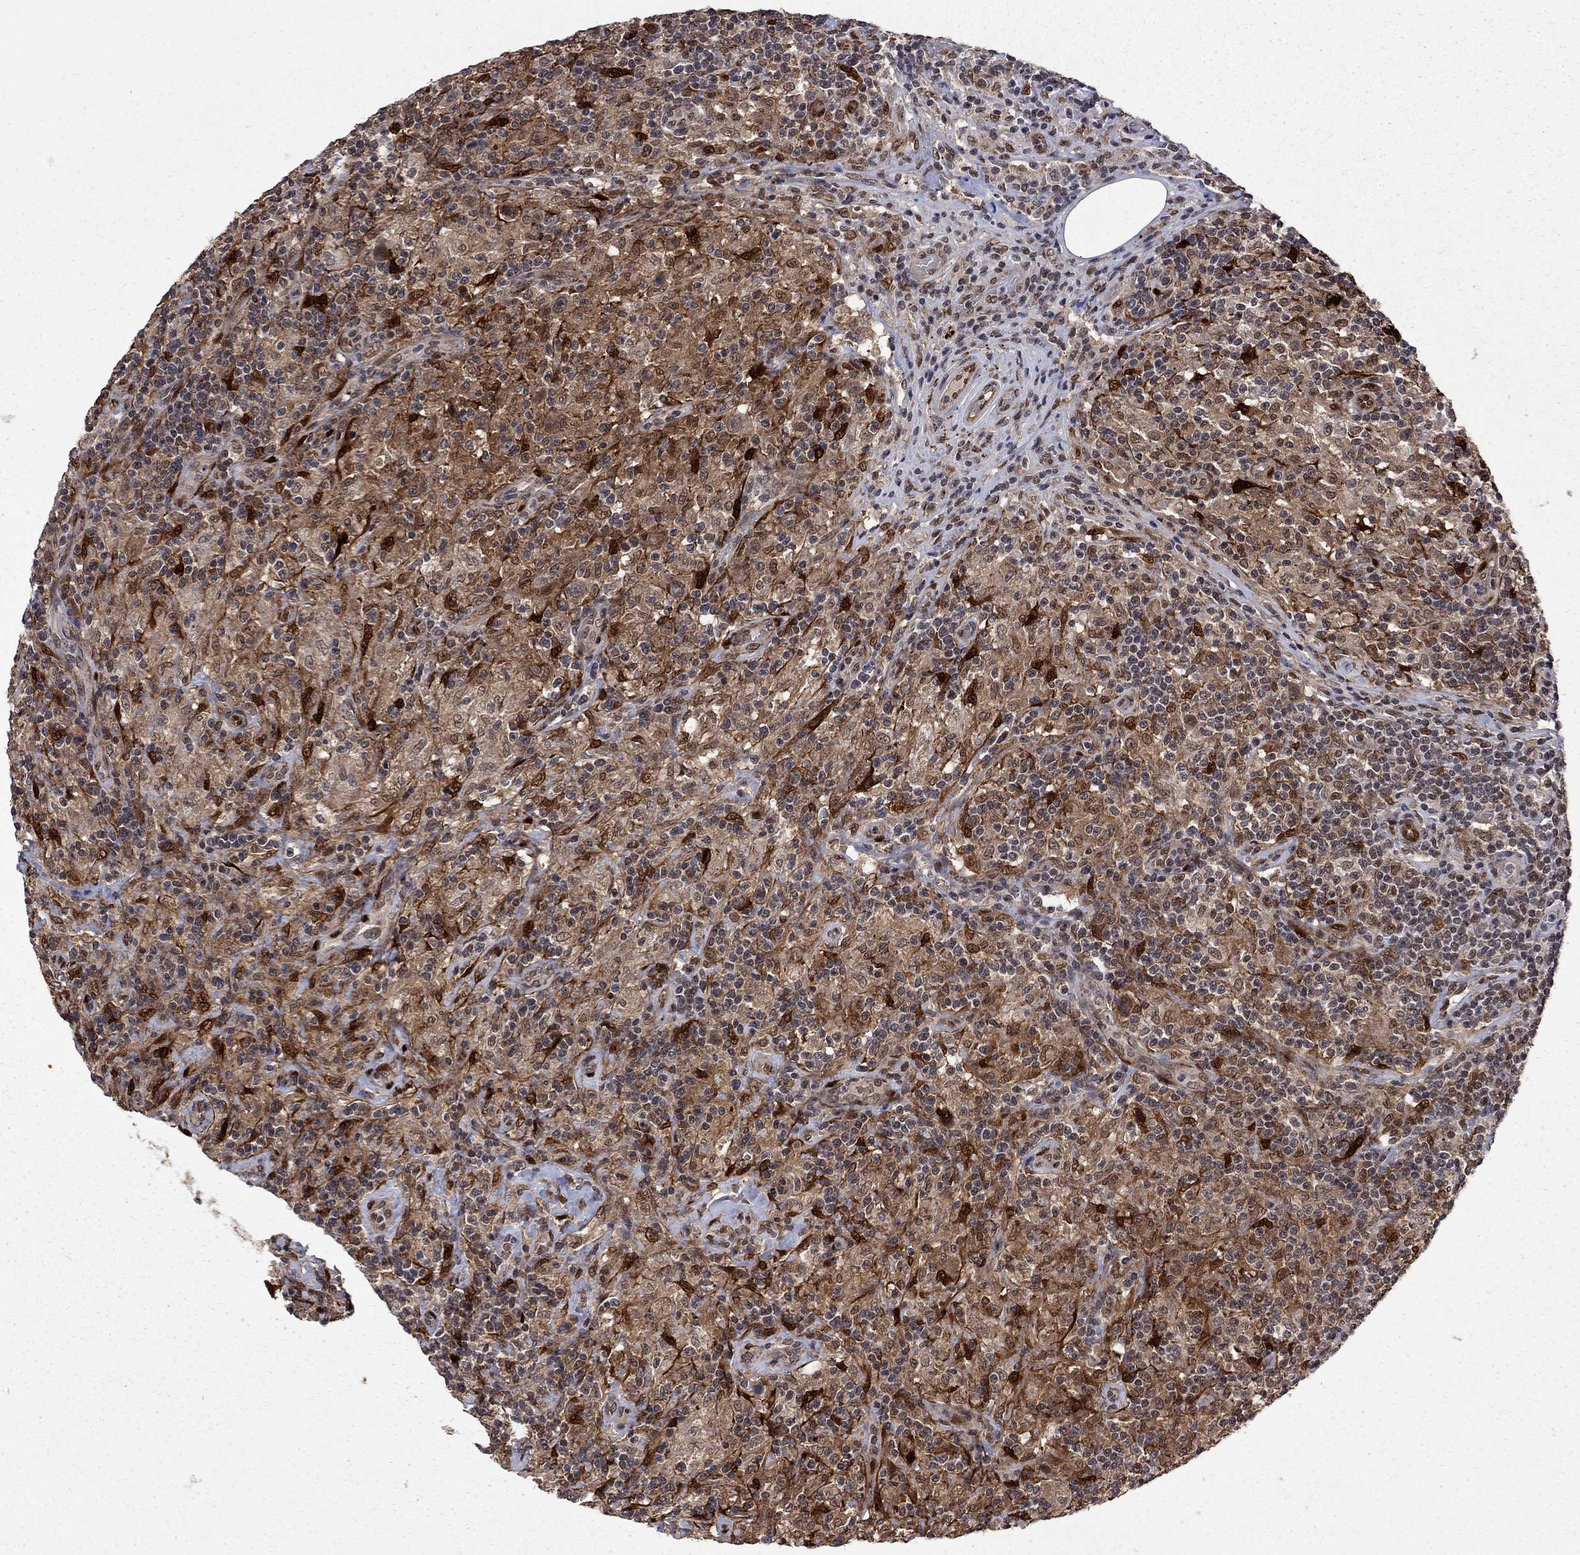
{"staining": {"intensity": "negative", "quantity": "none", "location": "none"}, "tissue": "lymphoma", "cell_type": "Tumor cells", "image_type": "cancer", "snomed": [{"axis": "morphology", "description": "Hodgkin's disease, NOS"}, {"axis": "topography", "description": "Lymph node"}], "caption": "Histopathology image shows no protein staining in tumor cells of lymphoma tissue.", "gene": "SAP30L", "patient": {"sex": "male", "age": 70}}